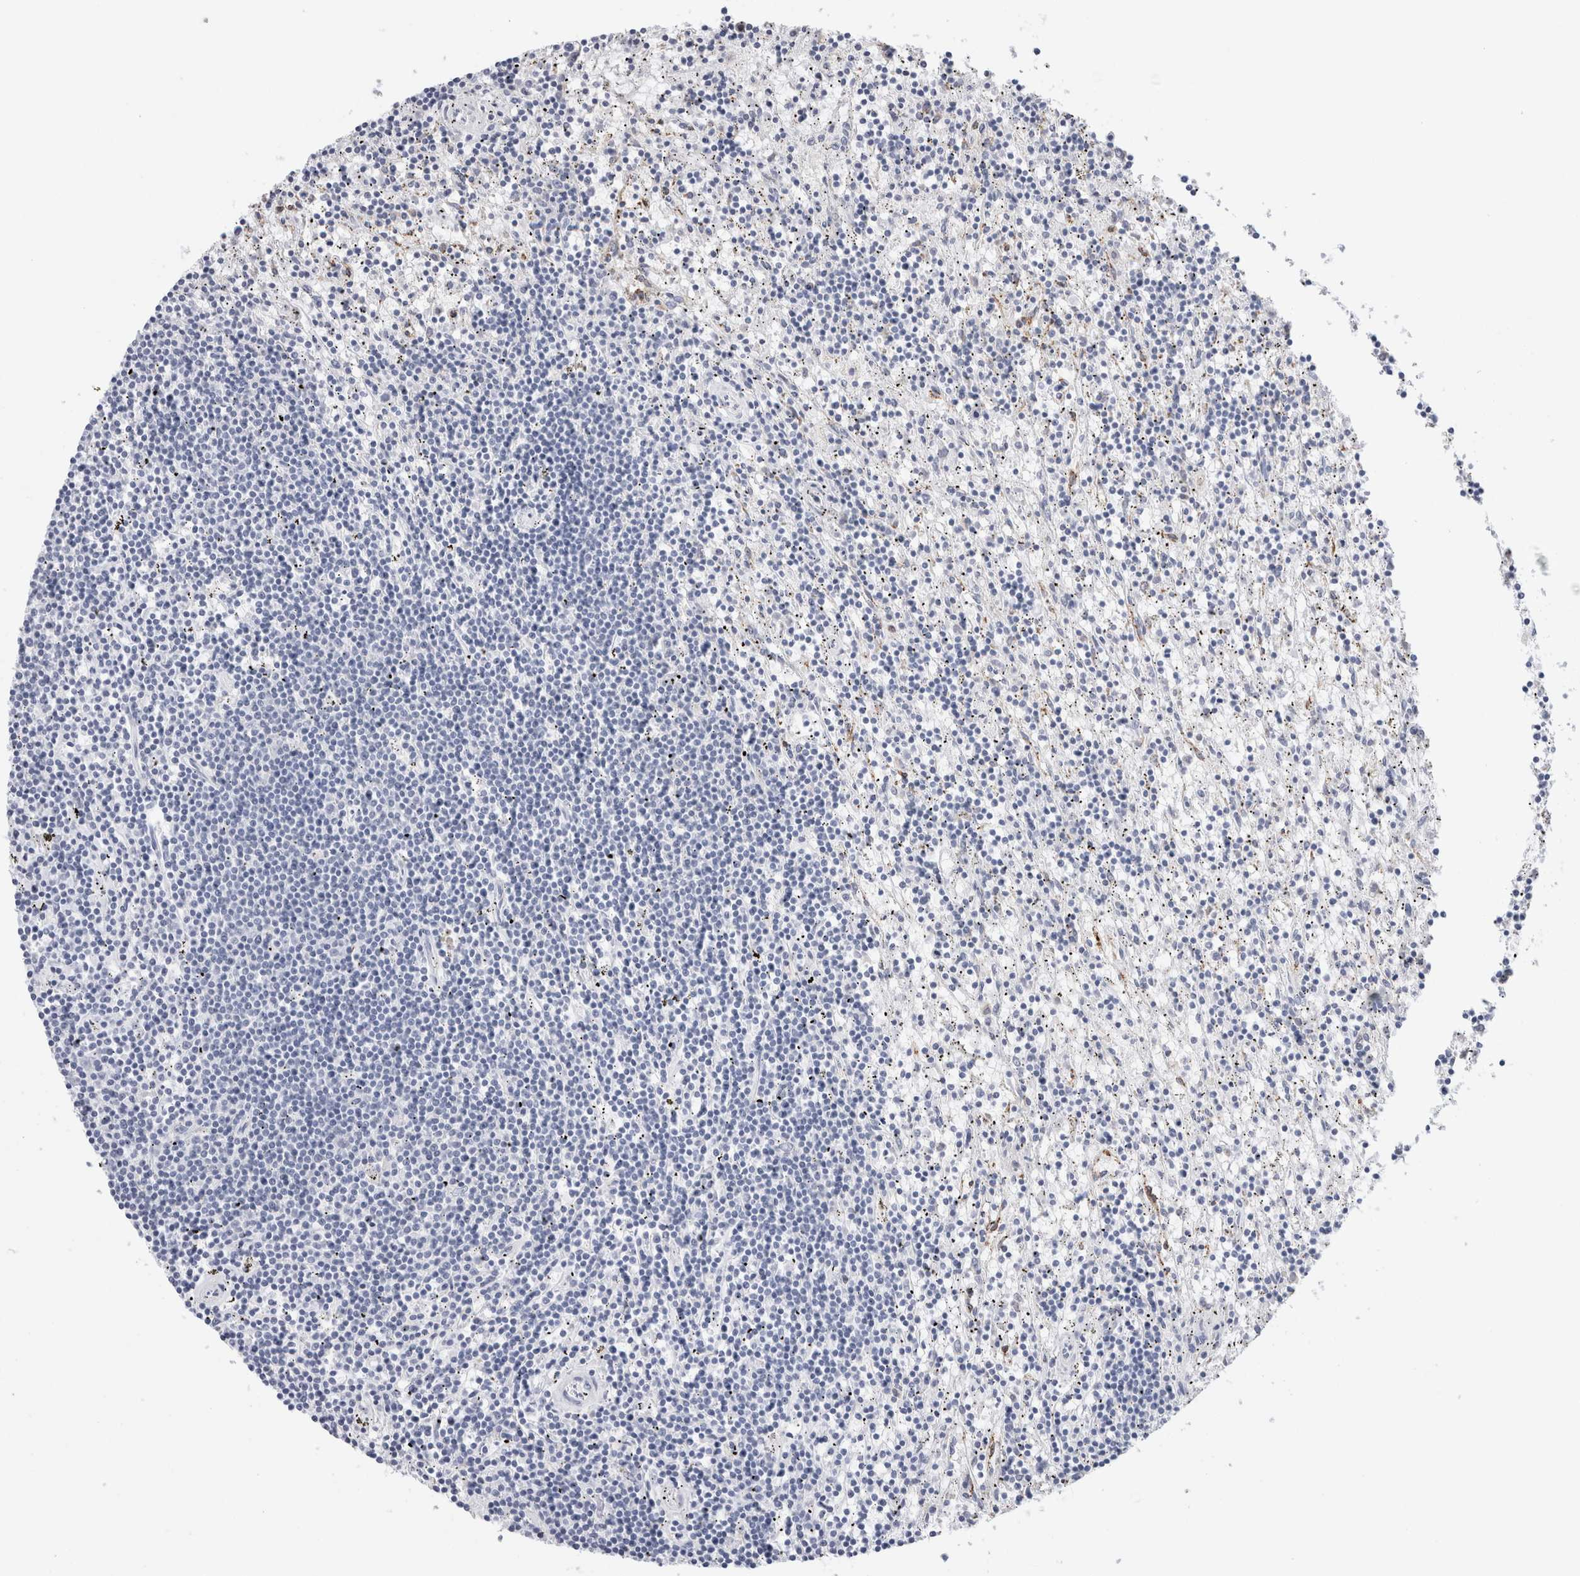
{"staining": {"intensity": "negative", "quantity": "none", "location": "none"}, "tissue": "lymphoma", "cell_type": "Tumor cells", "image_type": "cancer", "snomed": [{"axis": "morphology", "description": "Malignant lymphoma, non-Hodgkin's type, Low grade"}, {"axis": "topography", "description": "Spleen"}], "caption": "Tumor cells show no significant expression in malignant lymphoma, non-Hodgkin's type (low-grade).", "gene": "MUC15", "patient": {"sex": "male", "age": 76}}